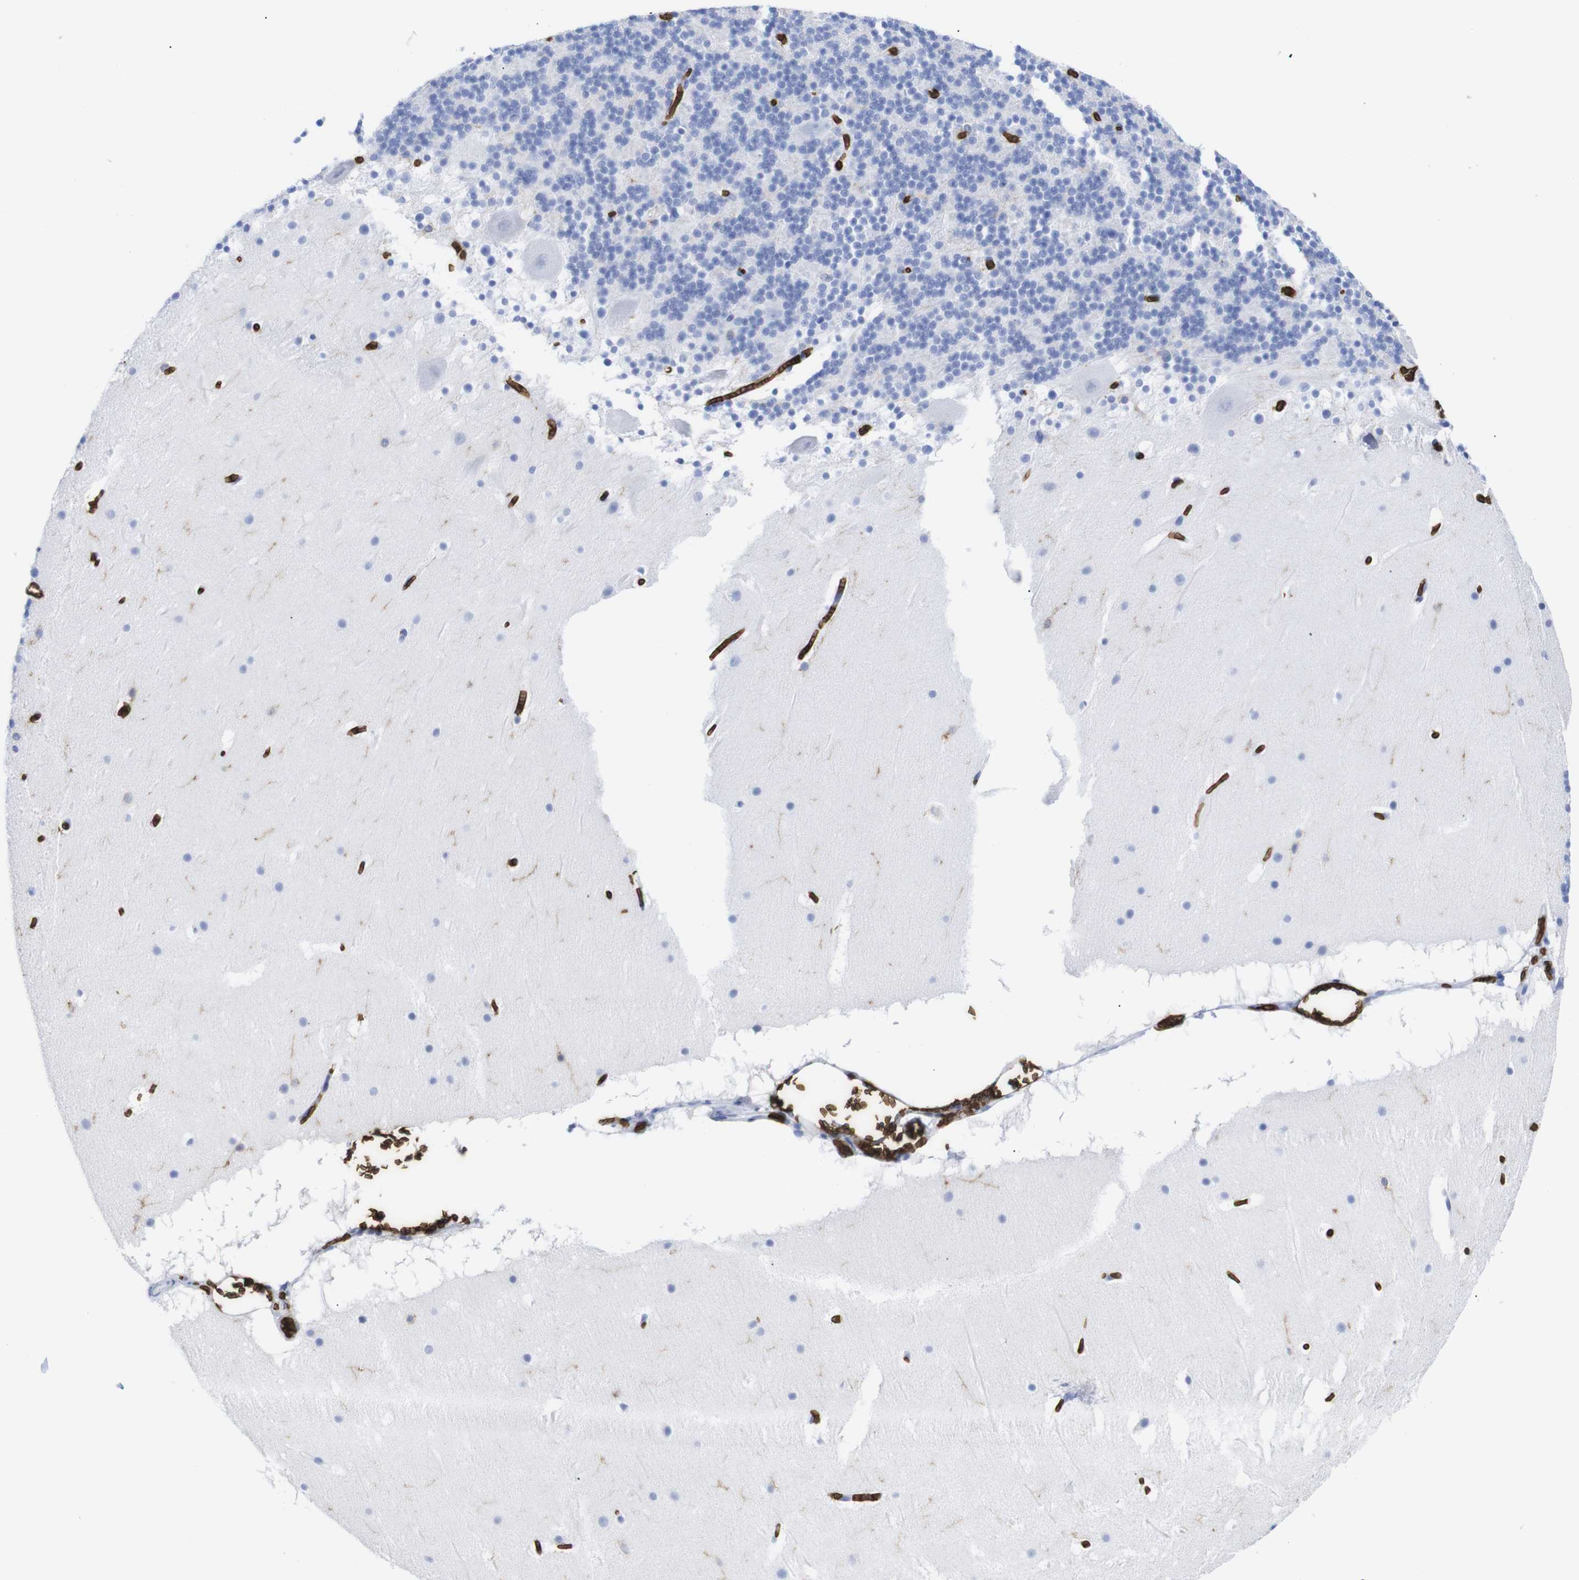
{"staining": {"intensity": "negative", "quantity": "none", "location": "none"}, "tissue": "cerebellum", "cell_type": "Cells in granular layer", "image_type": "normal", "snomed": [{"axis": "morphology", "description": "Normal tissue, NOS"}, {"axis": "topography", "description": "Cerebellum"}], "caption": "A high-resolution image shows immunohistochemistry staining of normal cerebellum, which displays no significant positivity in cells in granular layer.", "gene": "S1PR2", "patient": {"sex": "male", "age": 45}}